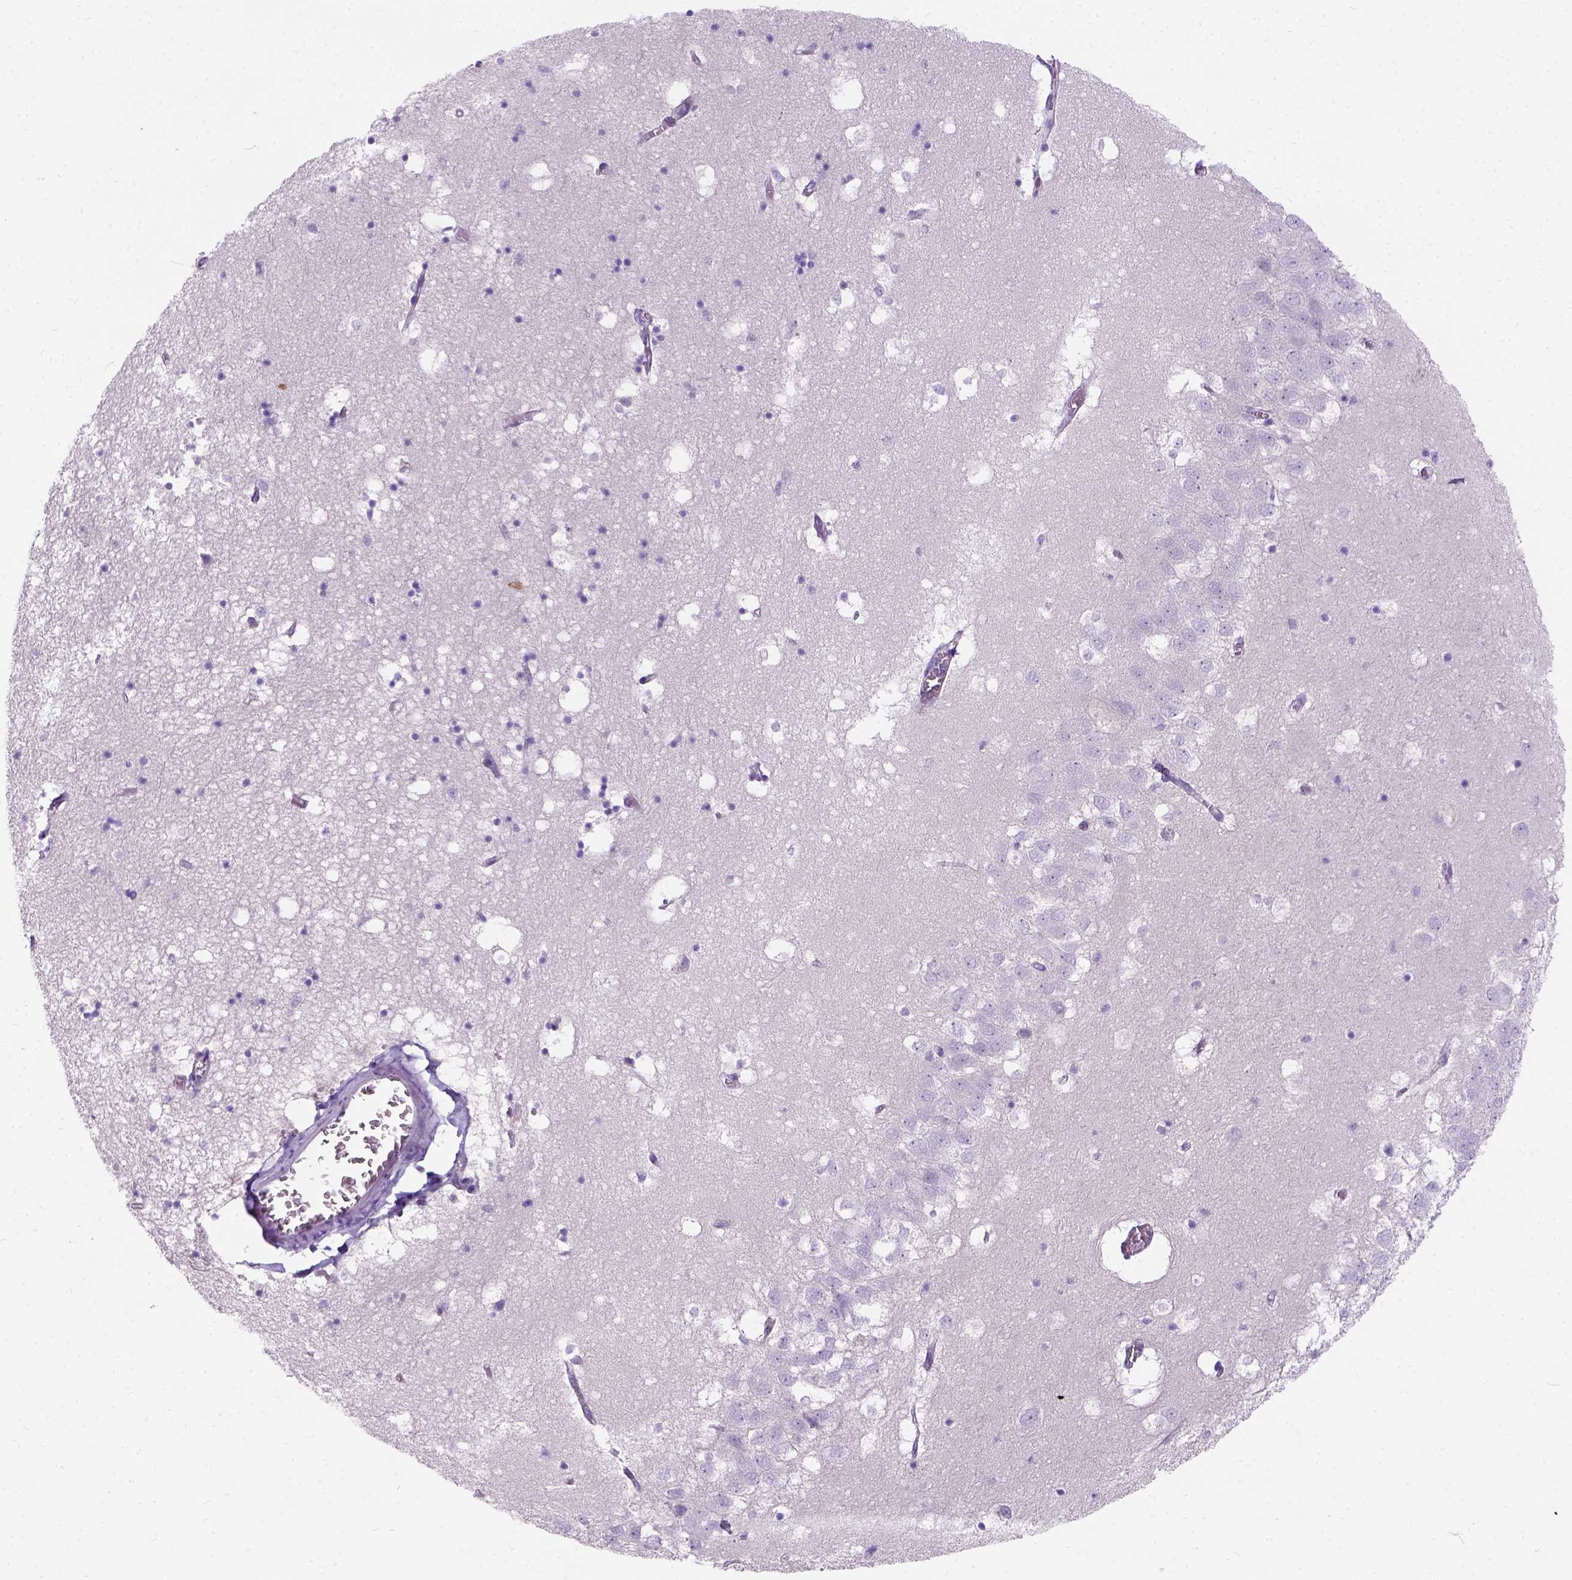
{"staining": {"intensity": "negative", "quantity": "none", "location": "none"}, "tissue": "hippocampus", "cell_type": "Glial cells", "image_type": "normal", "snomed": [{"axis": "morphology", "description": "Normal tissue, NOS"}, {"axis": "topography", "description": "Hippocampus"}], "caption": "The histopathology image demonstrates no significant positivity in glial cells of hippocampus.", "gene": "C20orf144", "patient": {"sex": "male", "age": 58}}